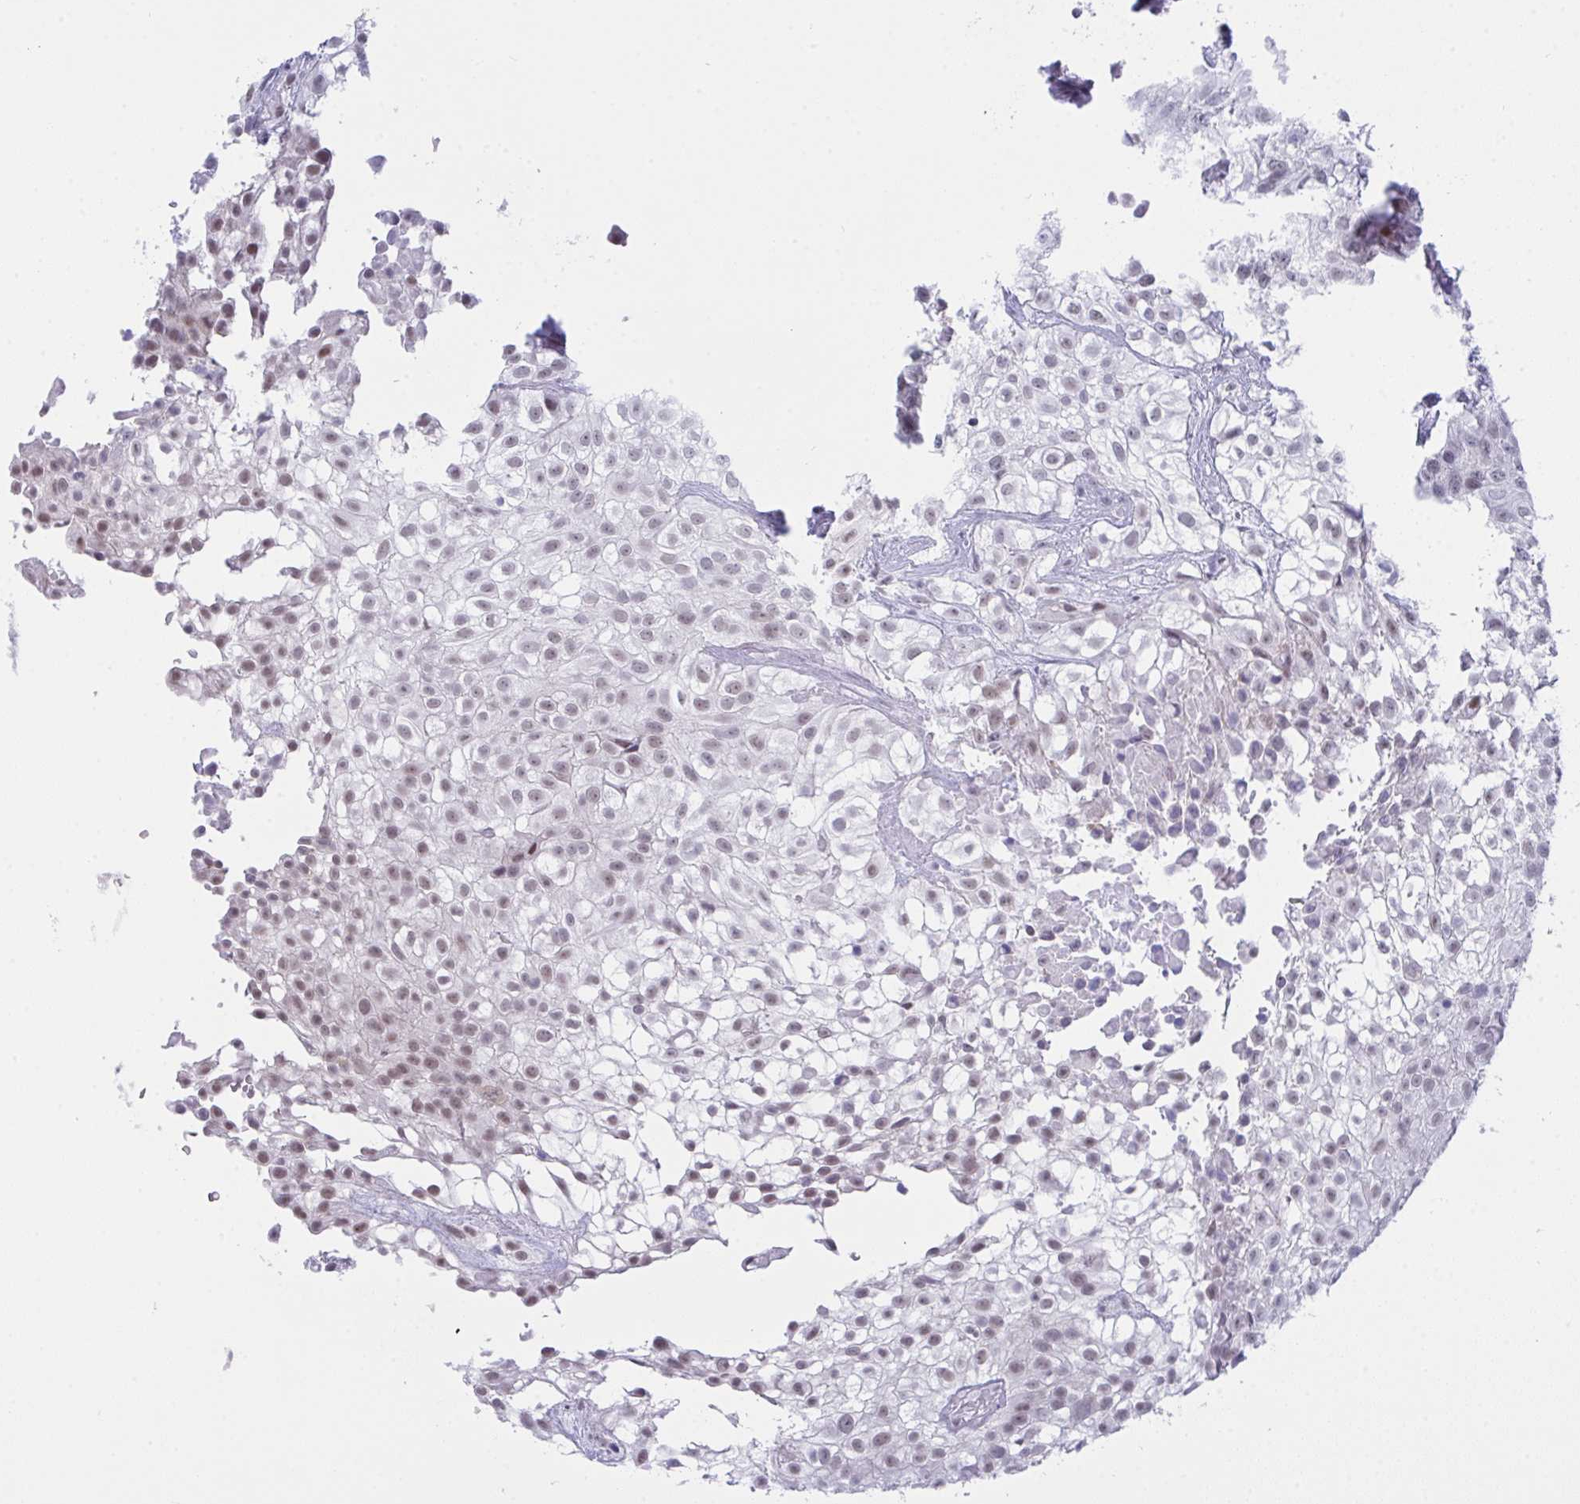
{"staining": {"intensity": "weak", "quantity": "<25%", "location": "nuclear"}, "tissue": "urothelial cancer", "cell_type": "Tumor cells", "image_type": "cancer", "snomed": [{"axis": "morphology", "description": "Urothelial carcinoma, High grade"}, {"axis": "topography", "description": "Urinary bladder"}], "caption": "IHC micrograph of neoplastic tissue: human urothelial carcinoma (high-grade) stained with DAB displays no significant protein positivity in tumor cells.", "gene": "FBXL22", "patient": {"sex": "male", "age": 56}}